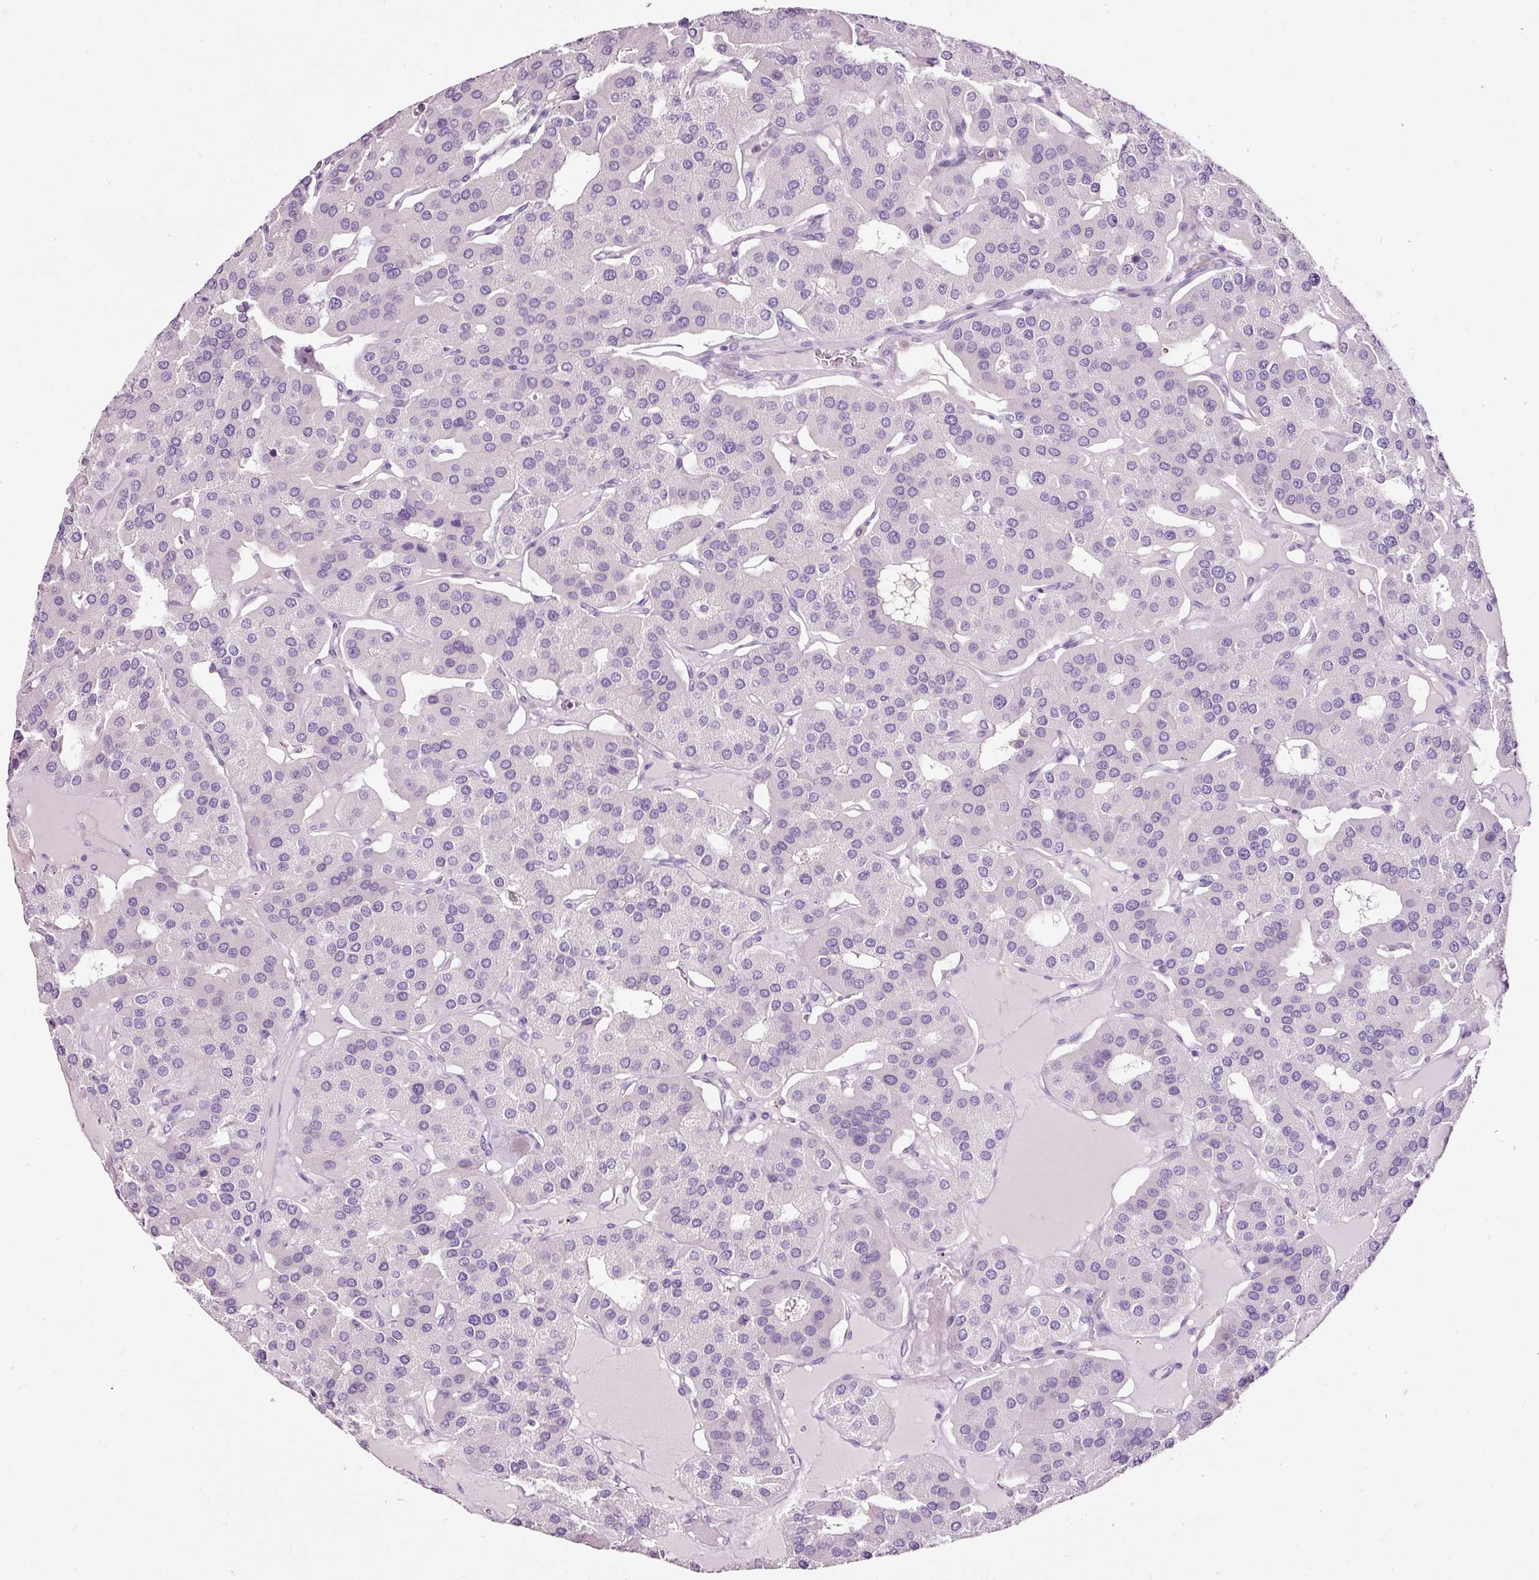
{"staining": {"intensity": "negative", "quantity": "none", "location": "none"}, "tissue": "parathyroid gland", "cell_type": "Glandular cells", "image_type": "normal", "snomed": [{"axis": "morphology", "description": "Normal tissue, NOS"}, {"axis": "morphology", "description": "Adenoma, NOS"}, {"axis": "topography", "description": "Parathyroid gland"}], "caption": "This is an immunohistochemistry (IHC) photomicrograph of benign parathyroid gland. There is no staining in glandular cells.", "gene": "CYB561A3", "patient": {"sex": "female", "age": 86}}